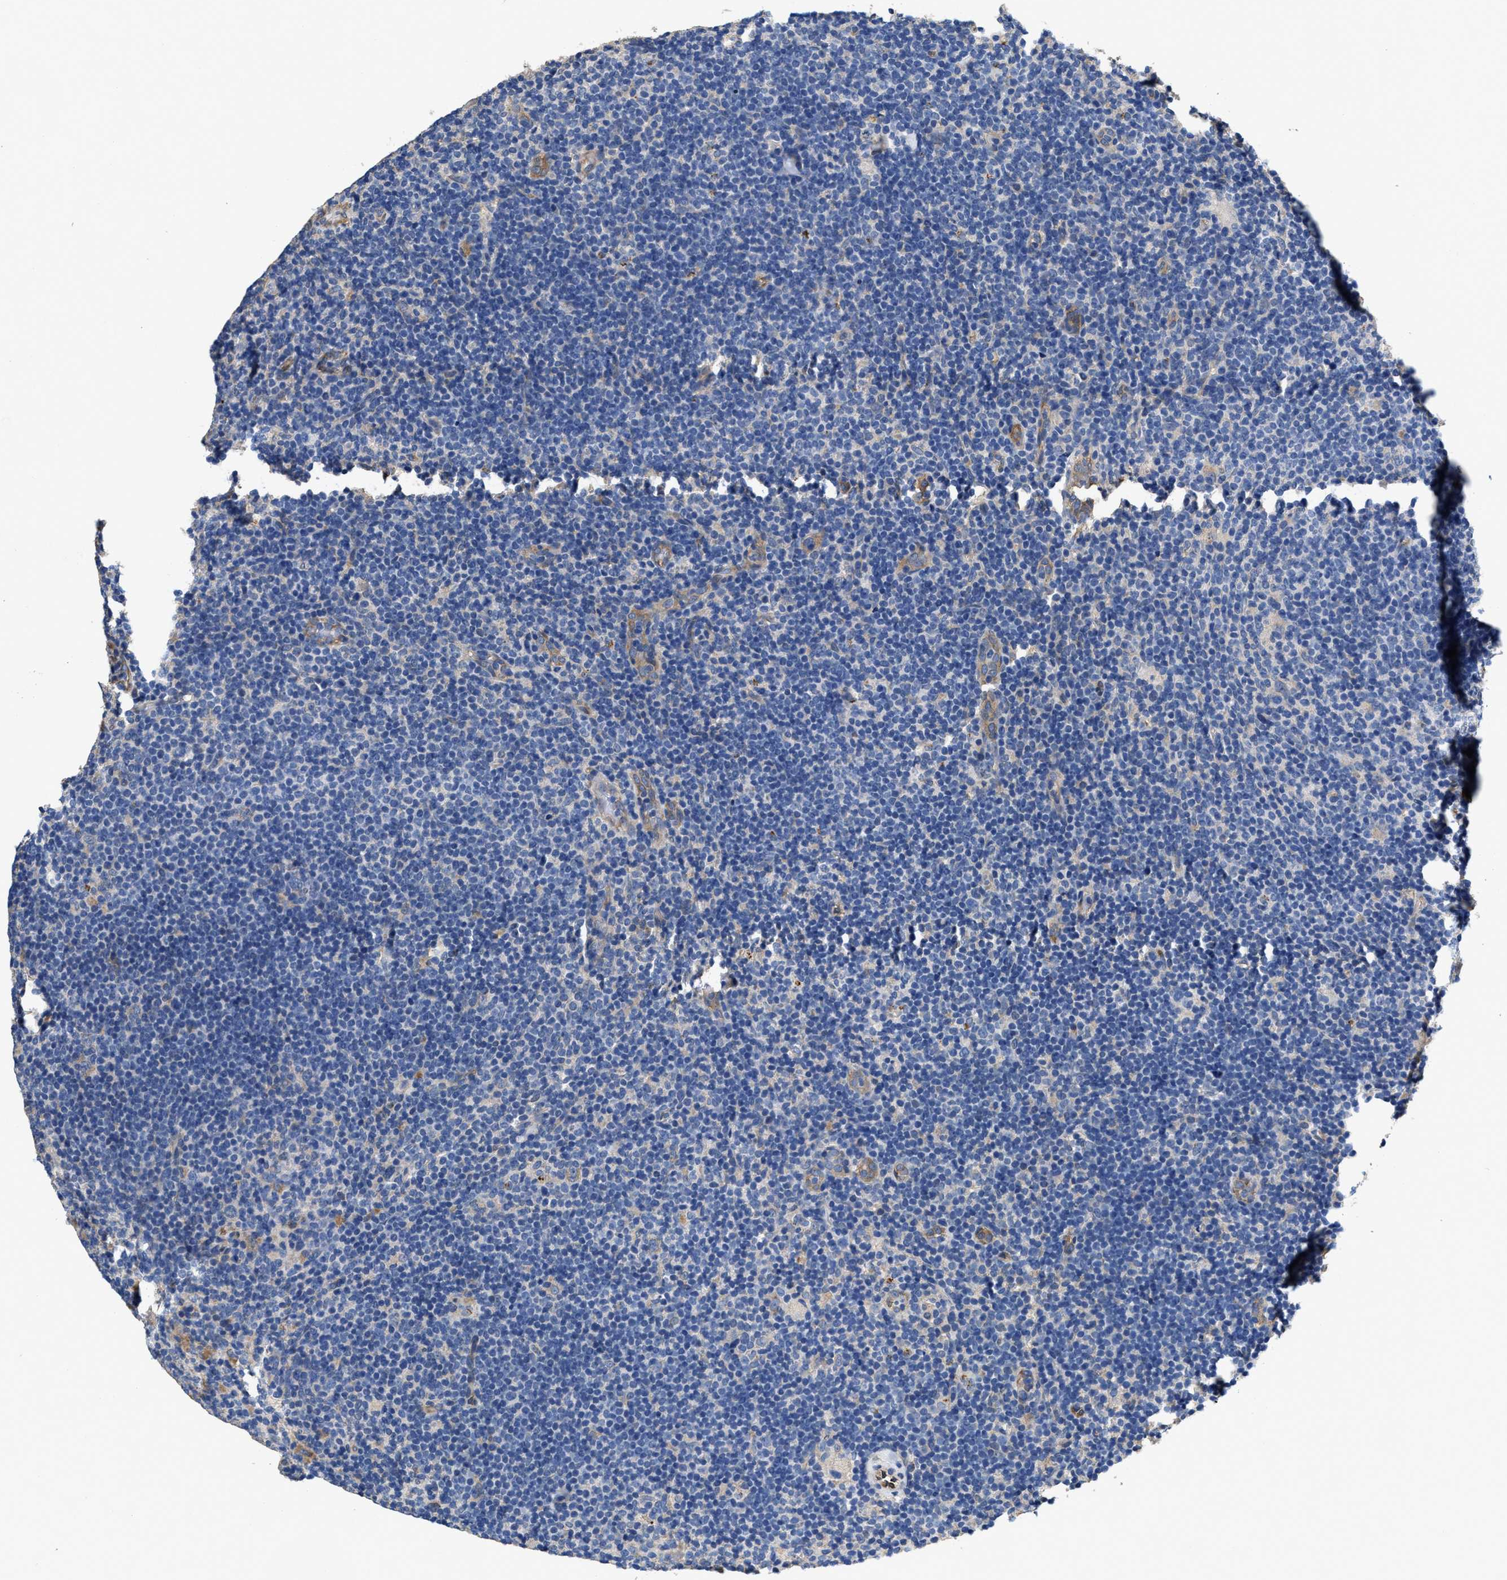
{"staining": {"intensity": "weak", "quantity": "<25%", "location": "cytoplasmic/membranous"}, "tissue": "lymphoma", "cell_type": "Tumor cells", "image_type": "cancer", "snomed": [{"axis": "morphology", "description": "Hodgkin's disease, NOS"}, {"axis": "topography", "description": "Lymph node"}], "caption": "Immunohistochemical staining of lymphoma displays no significant positivity in tumor cells. (Stains: DAB (3,3'-diaminobenzidine) immunohistochemistry (IHC) with hematoxylin counter stain, Microscopy: brightfield microscopy at high magnification).", "gene": "PEG10", "patient": {"sex": "female", "age": 57}}